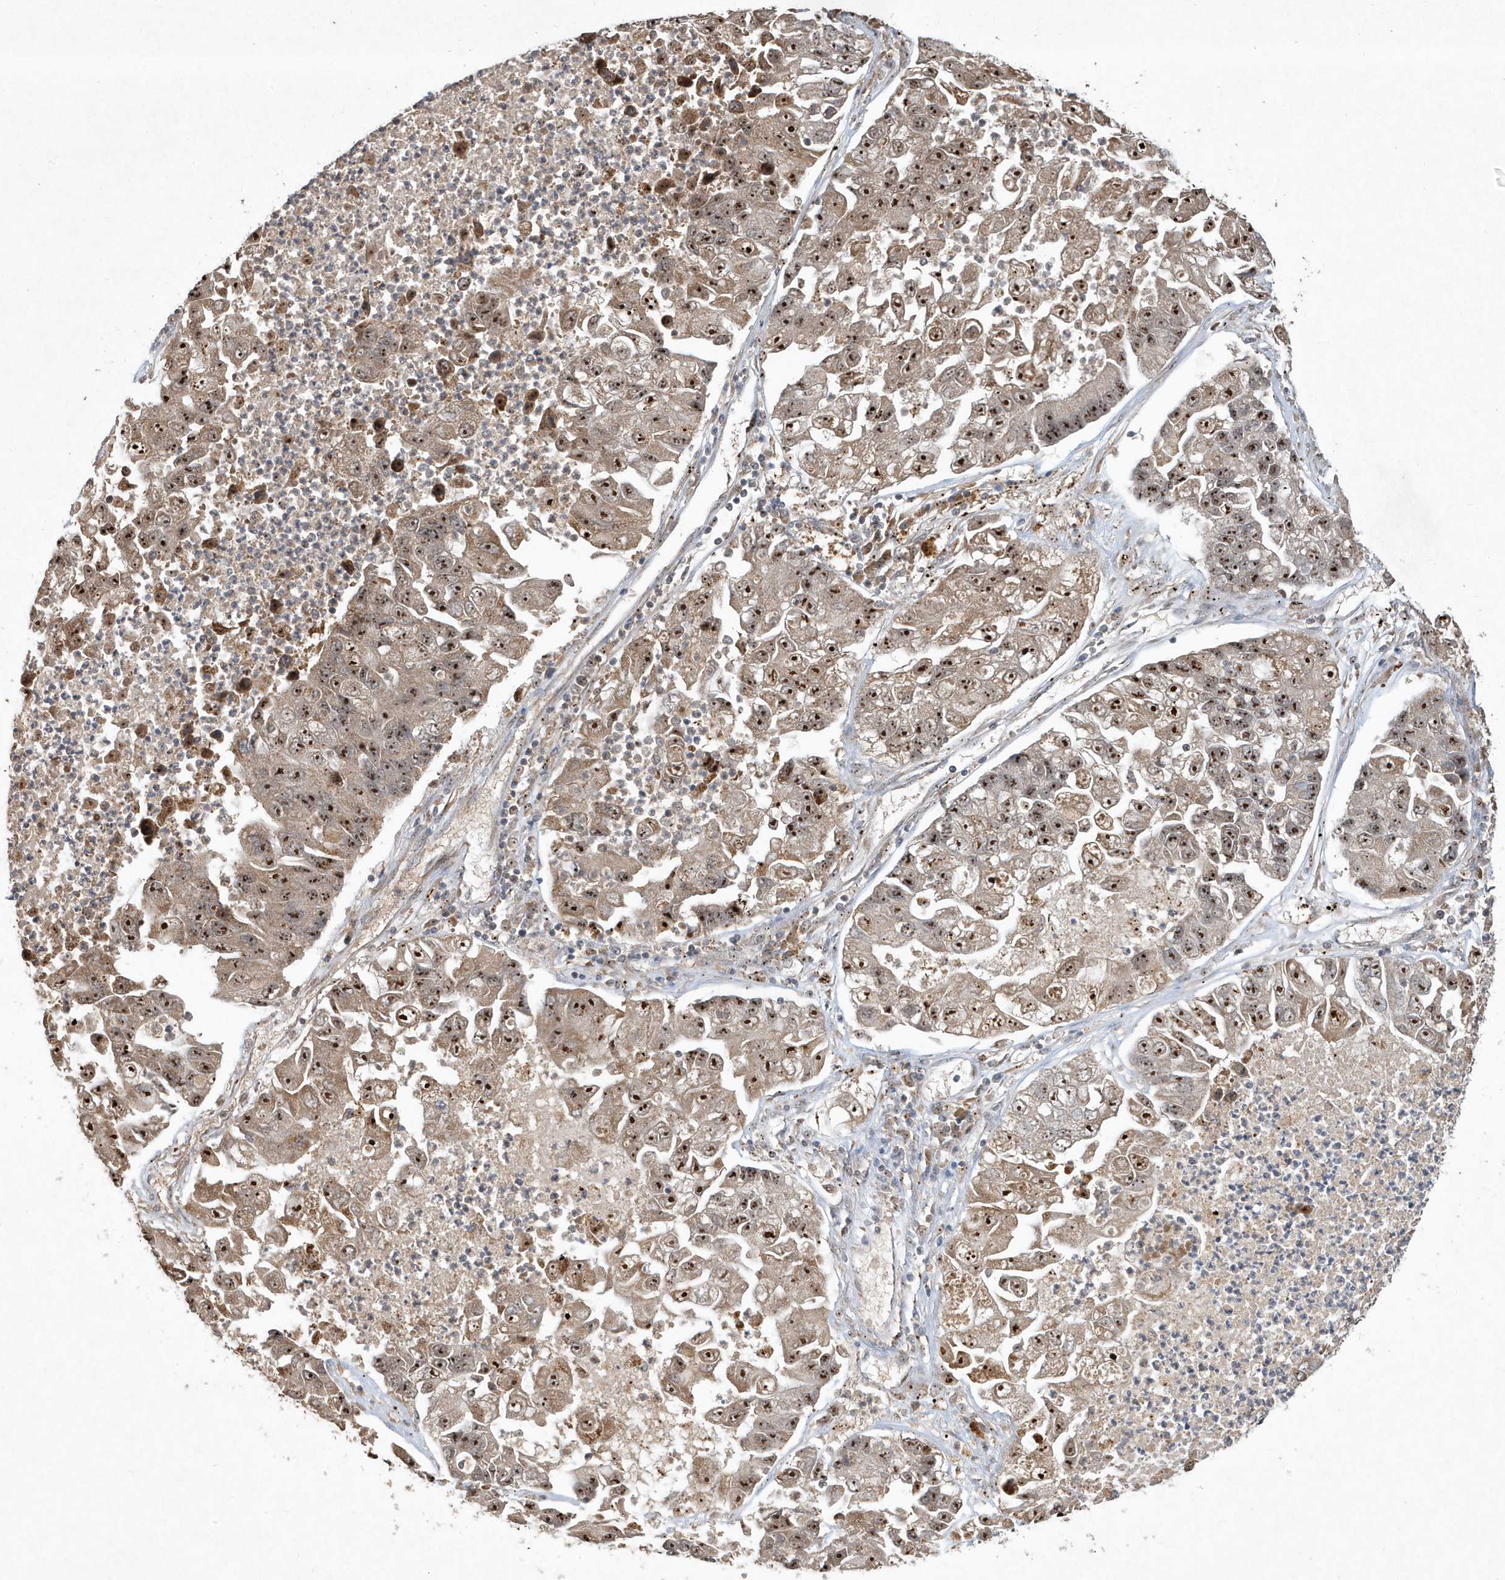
{"staining": {"intensity": "strong", "quantity": ">75%", "location": "cytoplasmic/membranous,nuclear"}, "tissue": "lung cancer", "cell_type": "Tumor cells", "image_type": "cancer", "snomed": [{"axis": "morphology", "description": "Adenocarcinoma, NOS"}, {"axis": "topography", "description": "Lung"}], "caption": "Lung cancer (adenocarcinoma) stained with a protein marker exhibits strong staining in tumor cells.", "gene": "ABCB9", "patient": {"sex": "female", "age": 51}}